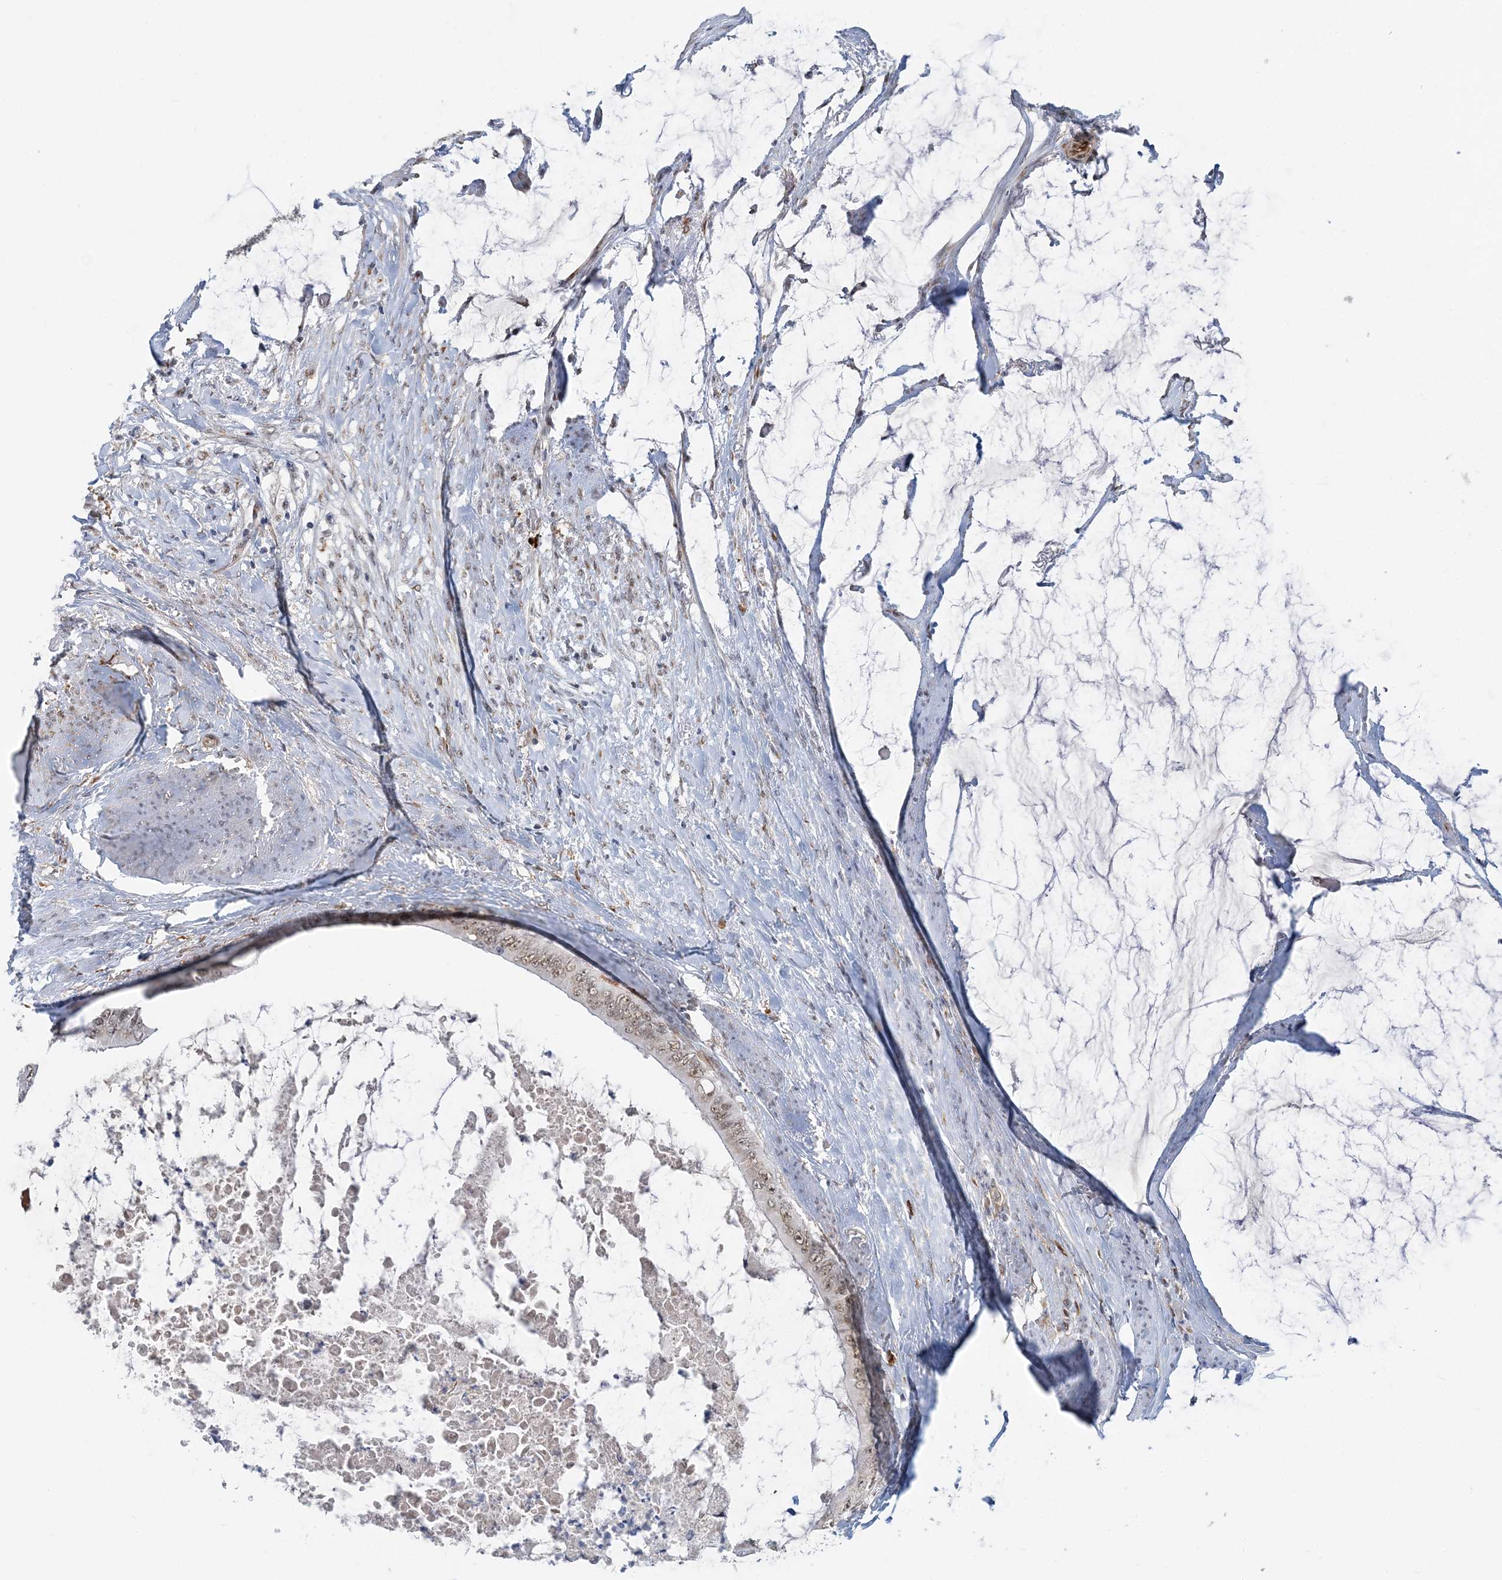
{"staining": {"intensity": "weak", "quantity": ">75%", "location": "nuclear"}, "tissue": "colorectal cancer", "cell_type": "Tumor cells", "image_type": "cancer", "snomed": [{"axis": "morphology", "description": "Normal tissue, NOS"}, {"axis": "morphology", "description": "Adenocarcinoma, NOS"}, {"axis": "topography", "description": "Rectum"}, {"axis": "topography", "description": "Peripheral nerve tissue"}], "caption": "About >75% of tumor cells in human adenocarcinoma (colorectal) demonstrate weak nuclear protein staining as visualized by brown immunohistochemical staining.", "gene": "PLRG1", "patient": {"sex": "female", "age": 77}}